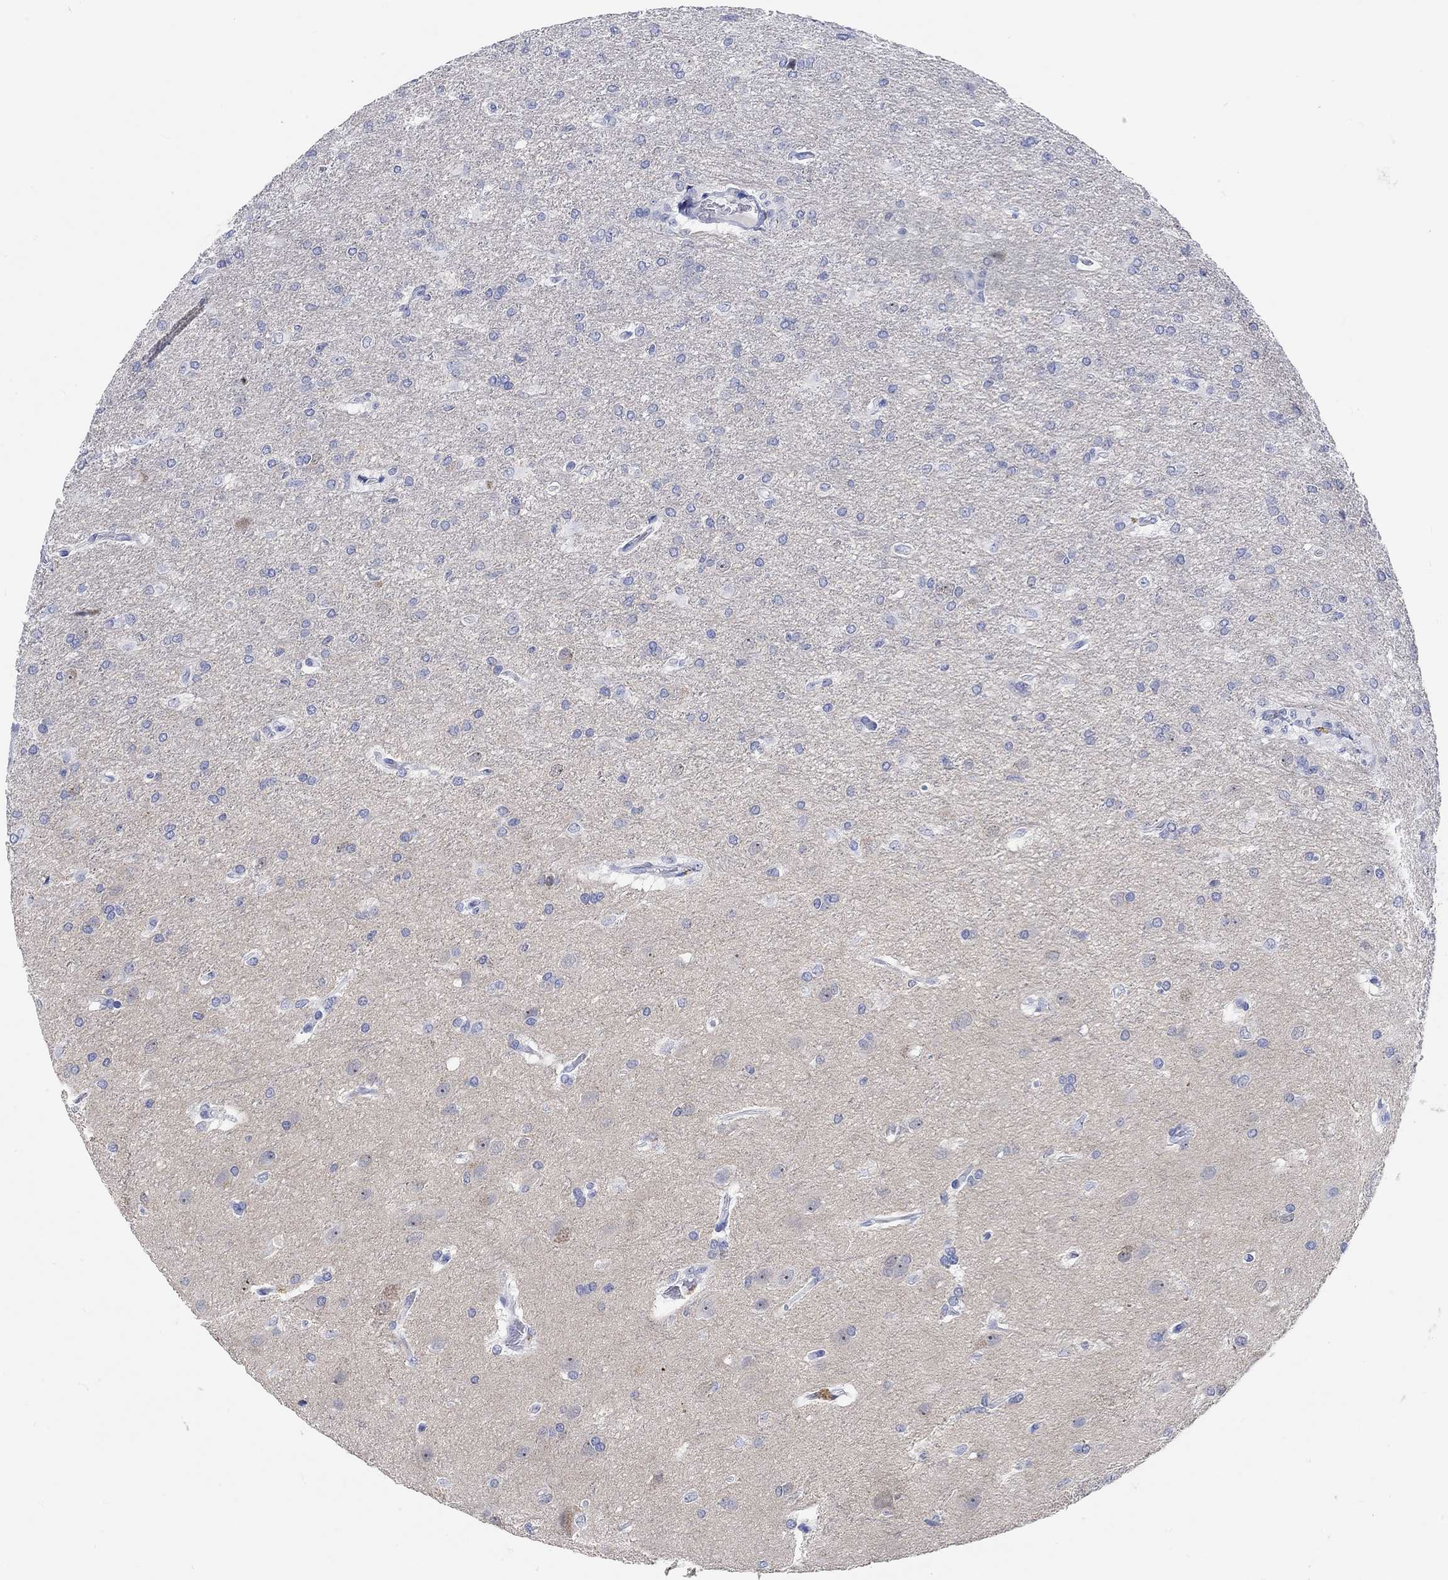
{"staining": {"intensity": "negative", "quantity": "none", "location": "none"}, "tissue": "glioma", "cell_type": "Tumor cells", "image_type": "cancer", "snomed": [{"axis": "morphology", "description": "Glioma, malignant, High grade"}, {"axis": "topography", "description": "Brain"}], "caption": "Tumor cells are negative for protein expression in human malignant glioma (high-grade).", "gene": "GRIA3", "patient": {"sex": "male", "age": 68}}